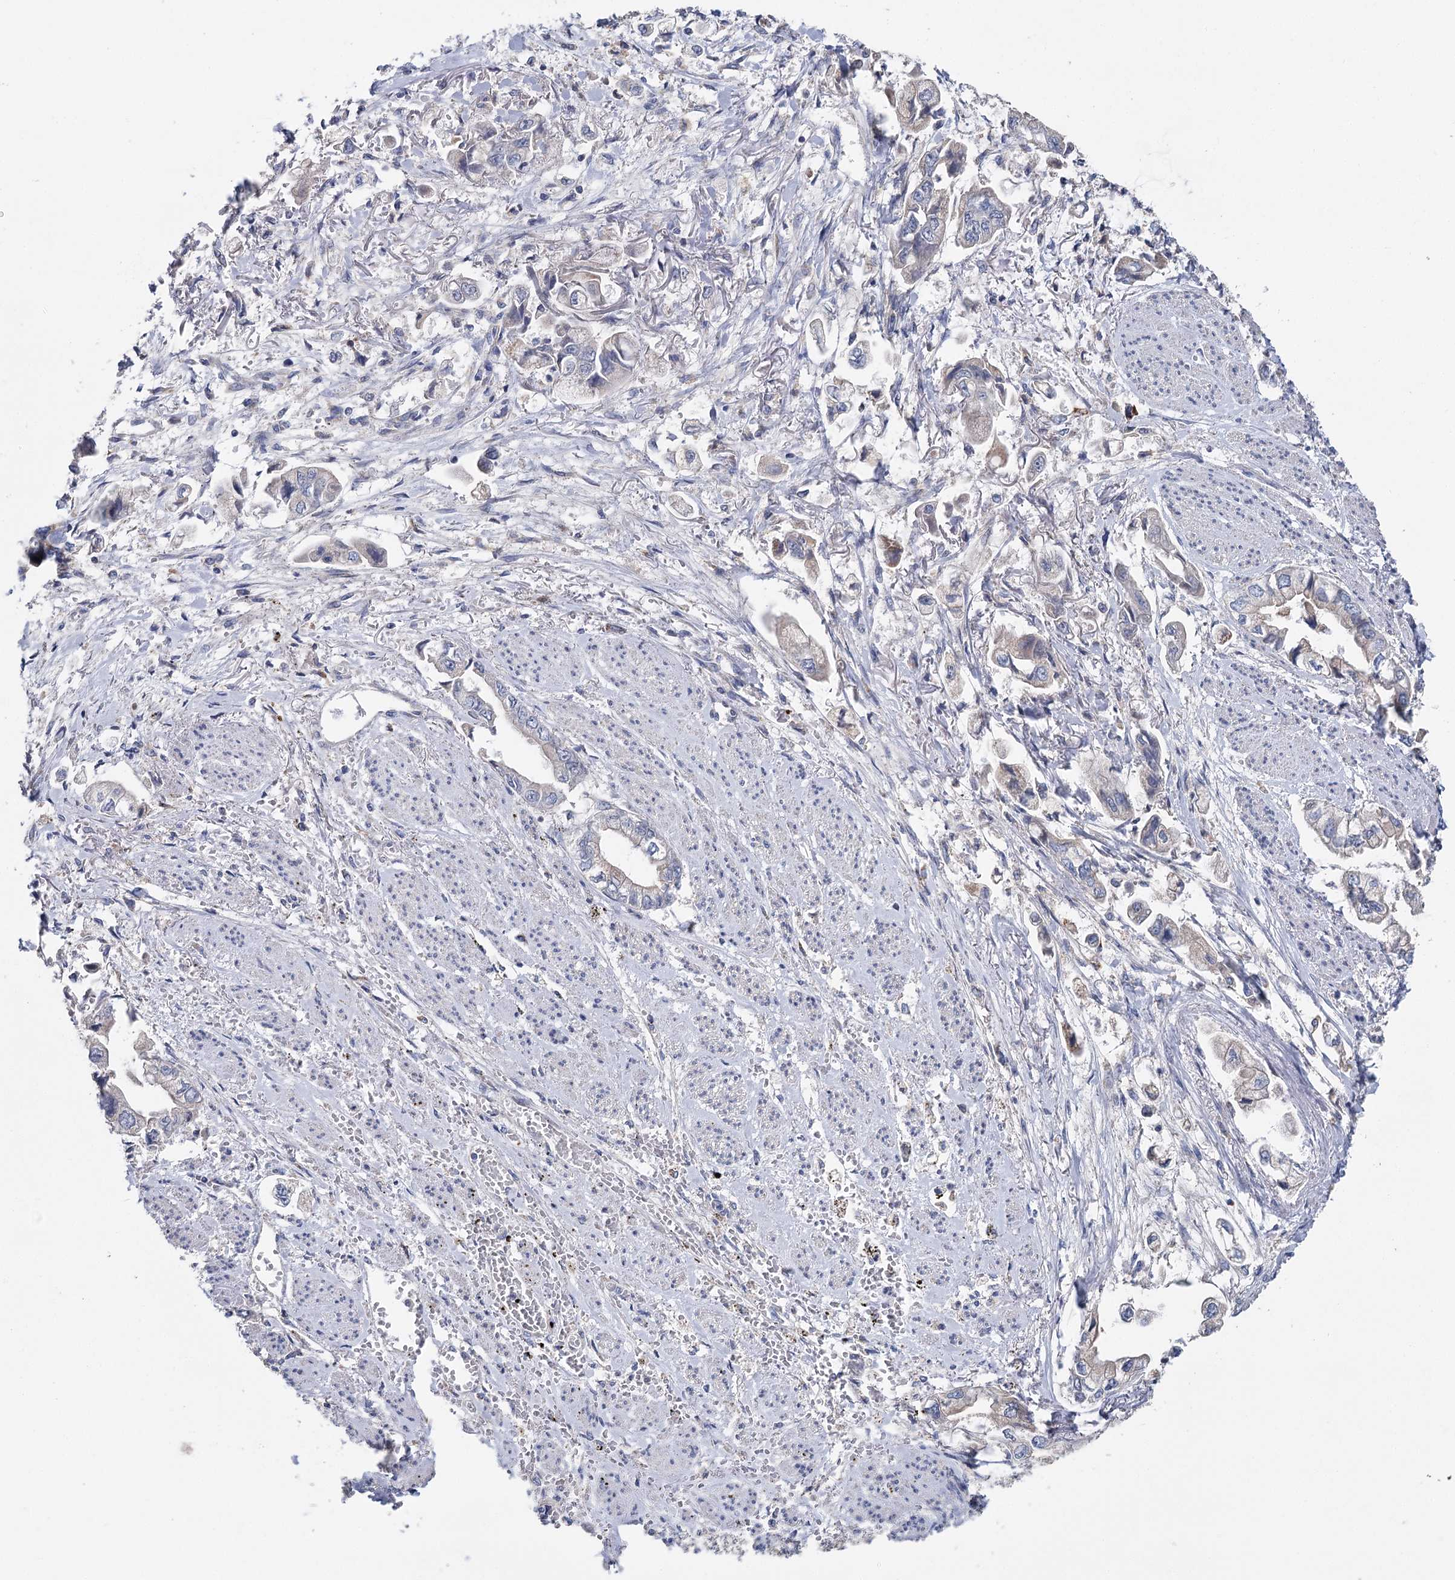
{"staining": {"intensity": "negative", "quantity": "none", "location": "none"}, "tissue": "stomach cancer", "cell_type": "Tumor cells", "image_type": "cancer", "snomed": [{"axis": "morphology", "description": "Adenocarcinoma, NOS"}, {"axis": "topography", "description": "Stomach"}], "caption": "High magnification brightfield microscopy of adenocarcinoma (stomach) stained with DAB (3,3'-diaminobenzidine) (brown) and counterstained with hematoxylin (blue): tumor cells show no significant staining. Brightfield microscopy of immunohistochemistry (IHC) stained with DAB (brown) and hematoxylin (blue), captured at high magnification.", "gene": "ANKRD16", "patient": {"sex": "male", "age": 62}}